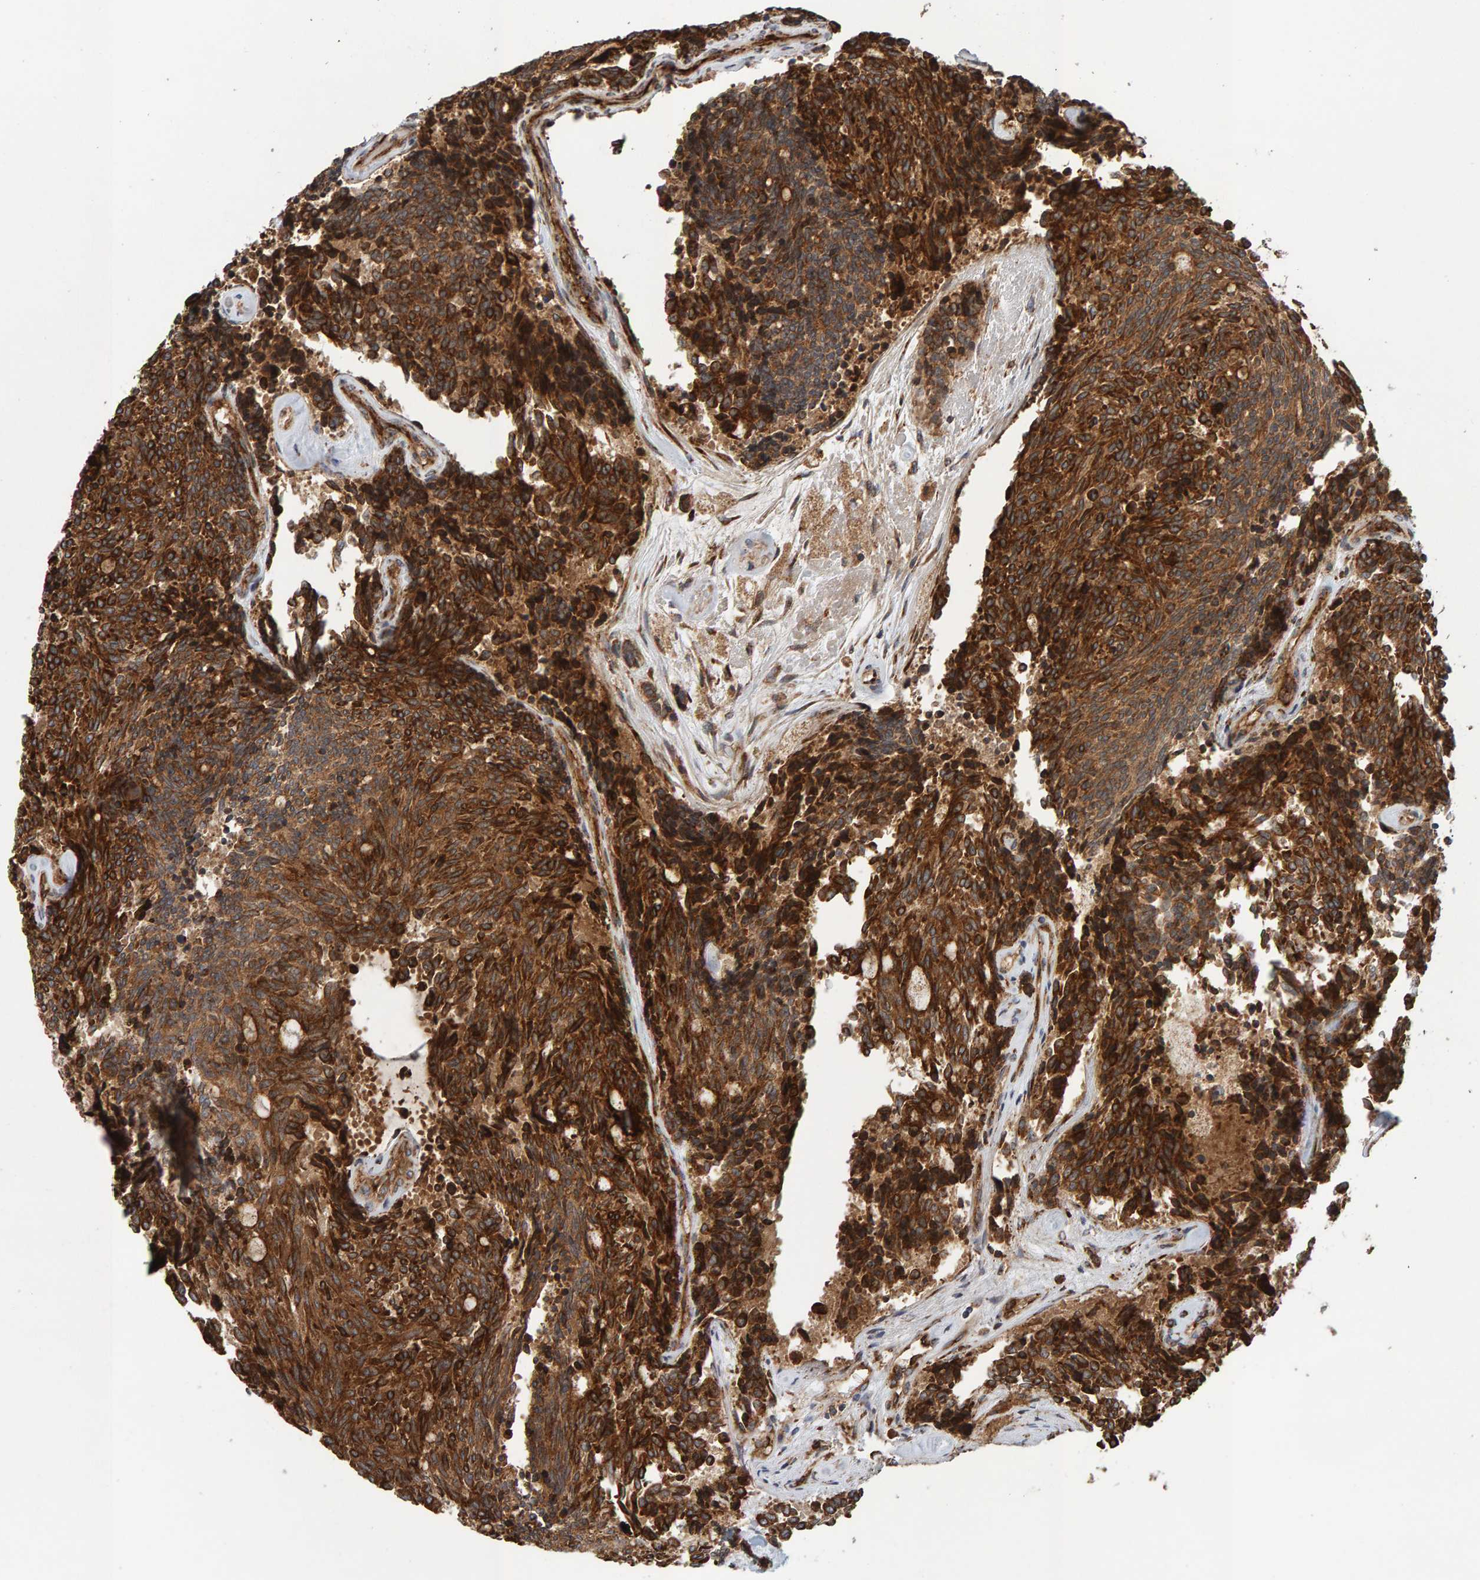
{"staining": {"intensity": "strong", "quantity": ">75%", "location": "cytoplasmic/membranous"}, "tissue": "carcinoid", "cell_type": "Tumor cells", "image_type": "cancer", "snomed": [{"axis": "morphology", "description": "Carcinoid, malignant, NOS"}, {"axis": "topography", "description": "Pancreas"}], "caption": "Immunohistochemical staining of human malignant carcinoid exhibits high levels of strong cytoplasmic/membranous protein expression in approximately >75% of tumor cells.", "gene": "BAIAP2", "patient": {"sex": "female", "age": 54}}